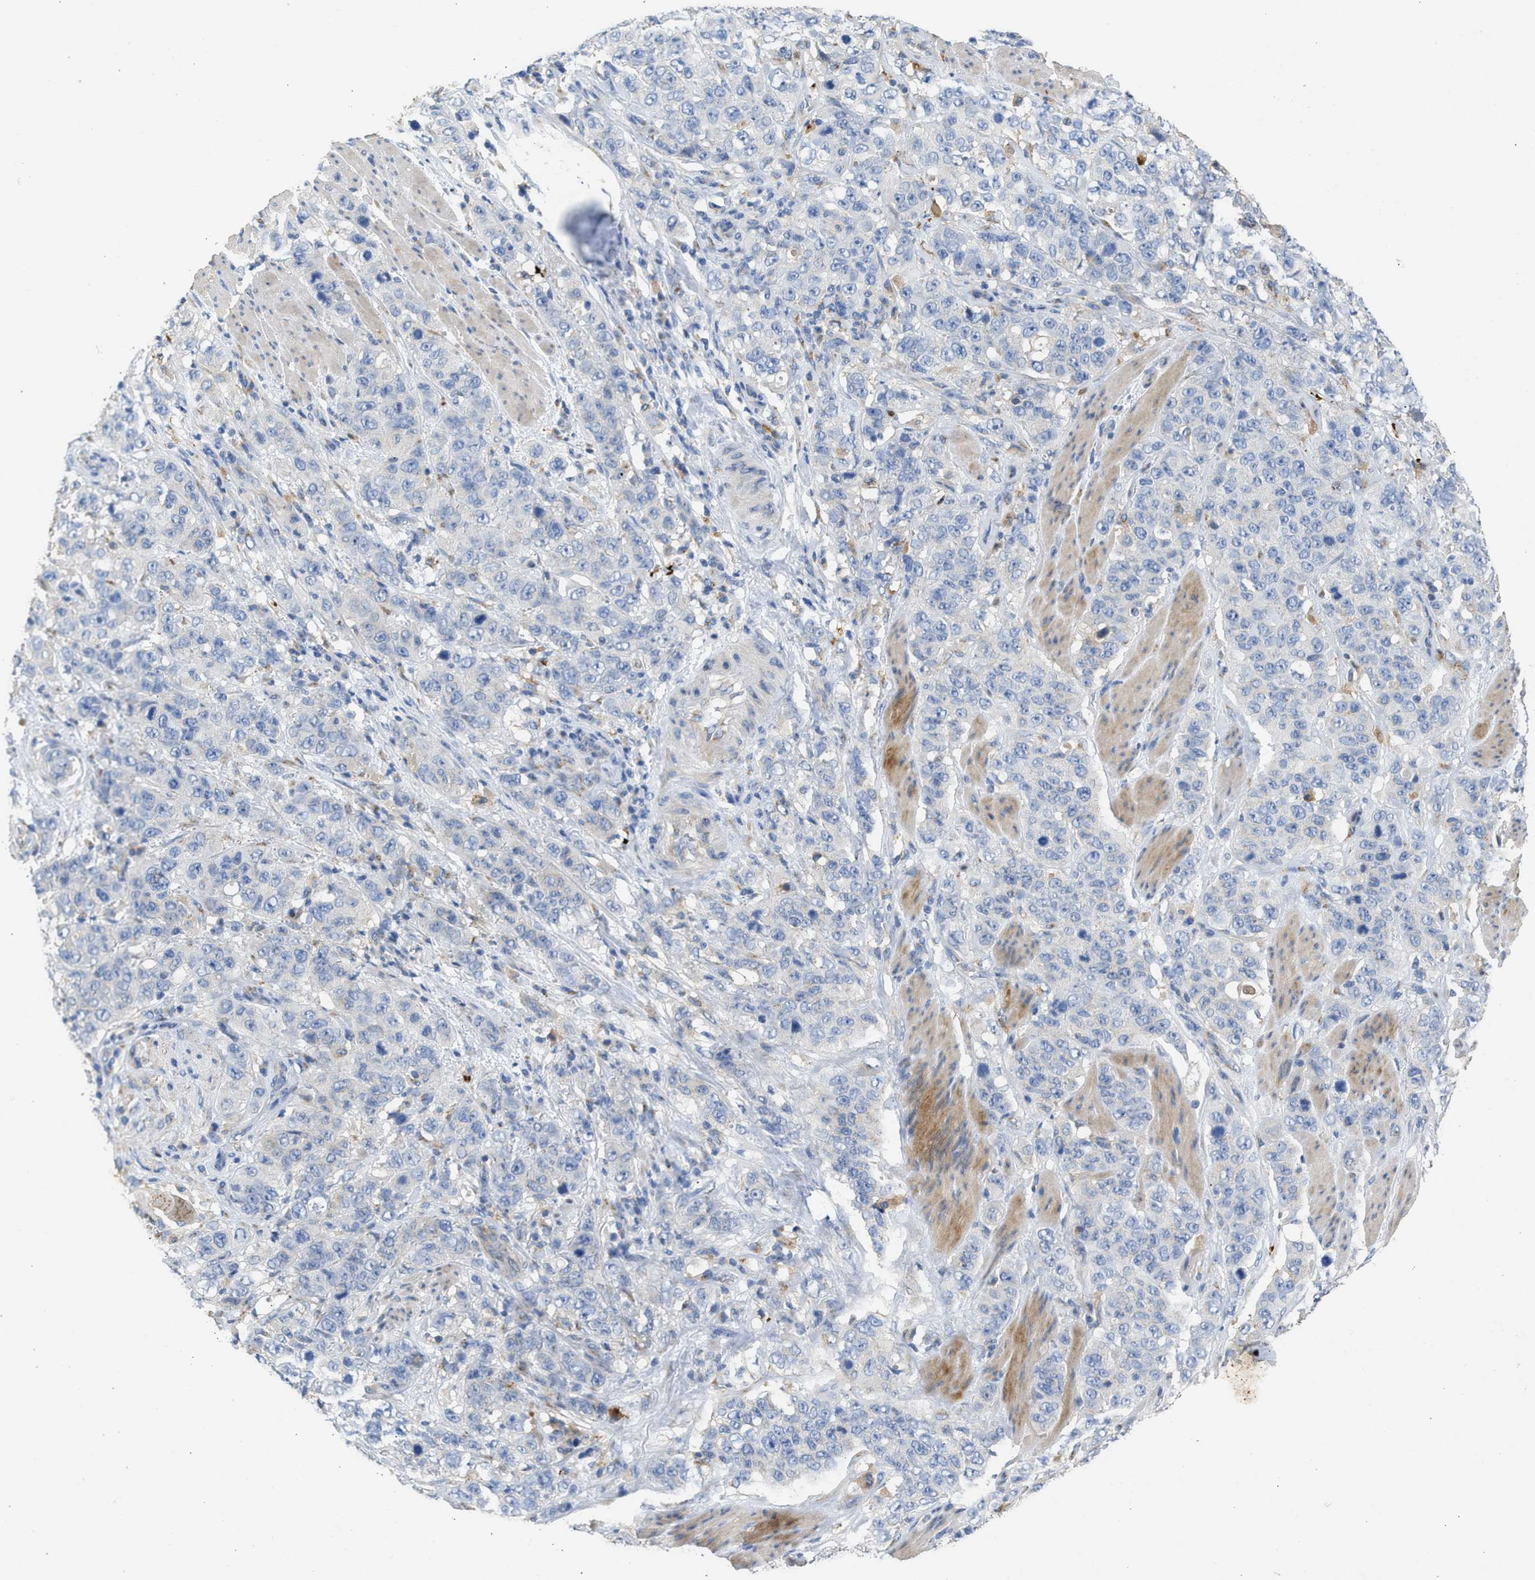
{"staining": {"intensity": "negative", "quantity": "none", "location": "none"}, "tissue": "stomach cancer", "cell_type": "Tumor cells", "image_type": "cancer", "snomed": [{"axis": "morphology", "description": "Adenocarcinoma, NOS"}, {"axis": "topography", "description": "Stomach"}], "caption": "This is an immunohistochemistry photomicrograph of human stomach adenocarcinoma. There is no positivity in tumor cells.", "gene": "IPO8", "patient": {"sex": "male", "age": 48}}